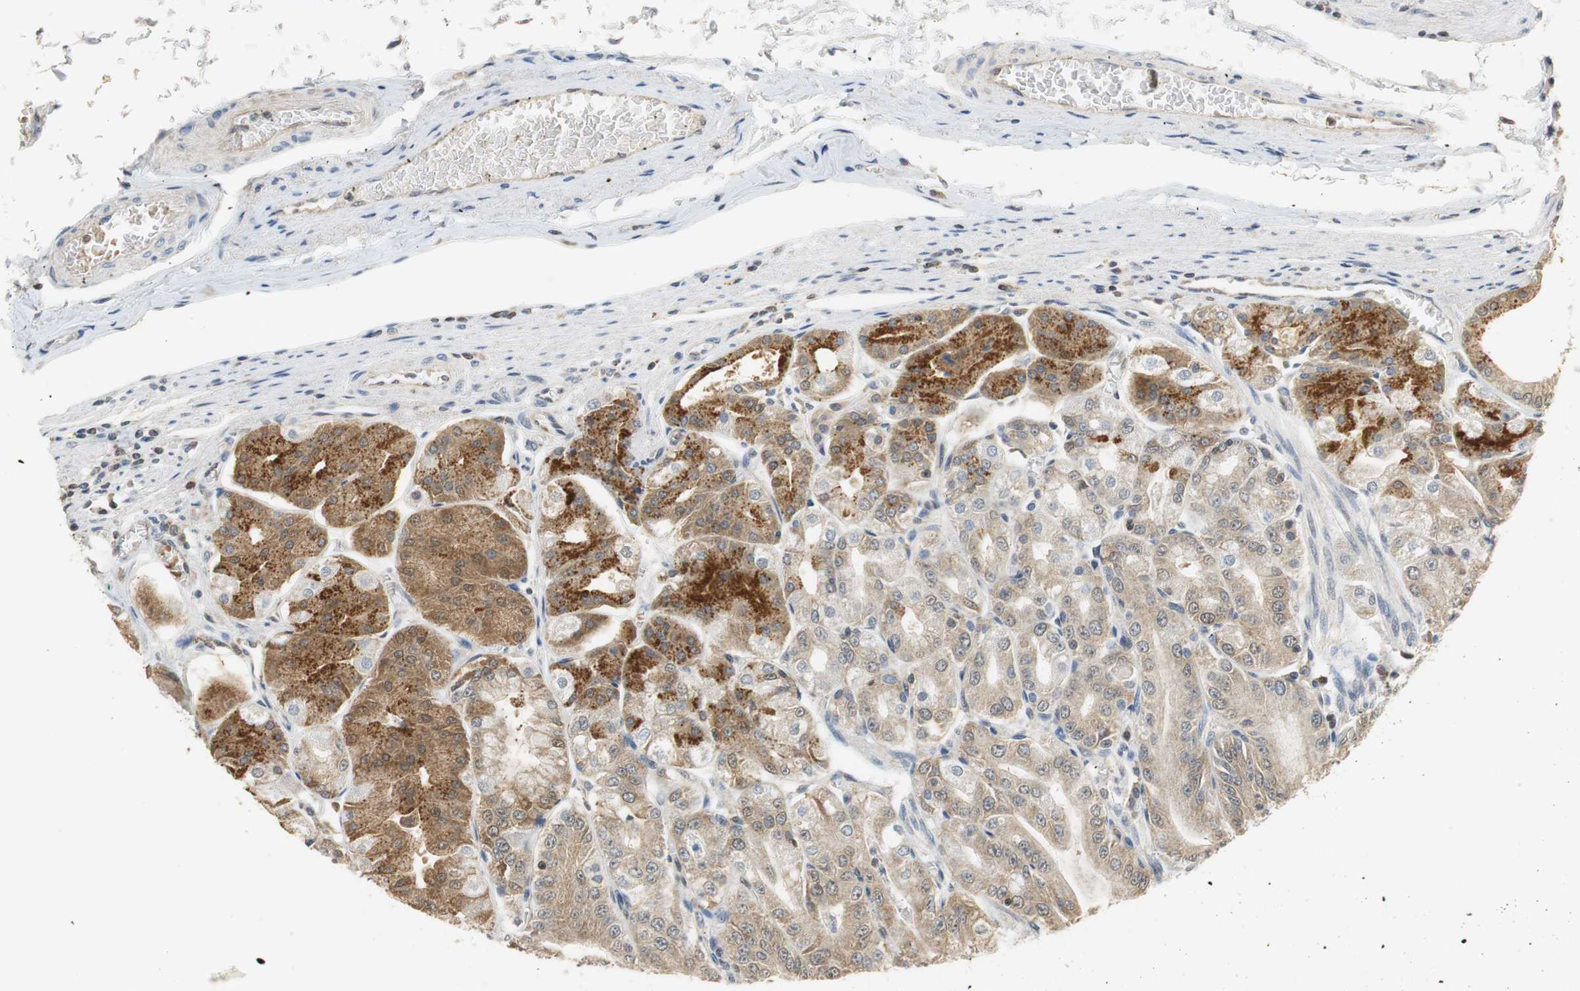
{"staining": {"intensity": "moderate", "quantity": ">75%", "location": "cytoplasmic/membranous"}, "tissue": "stomach", "cell_type": "Glandular cells", "image_type": "normal", "snomed": [{"axis": "morphology", "description": "Normal tissue, NOS"}, {"axis": "topography", "description": "Stomach, lower"}], "caption": "Moderate cytoplasmic/membranous protein positivity is seen in approximately >75% of glandular cells in stomach. Immunohistochemistry (ihc) stains the protein of interest in brown and the nuclei are stained blue.", "gene": "GSDMD", "patient": {"sex": "male", "age": 71}}